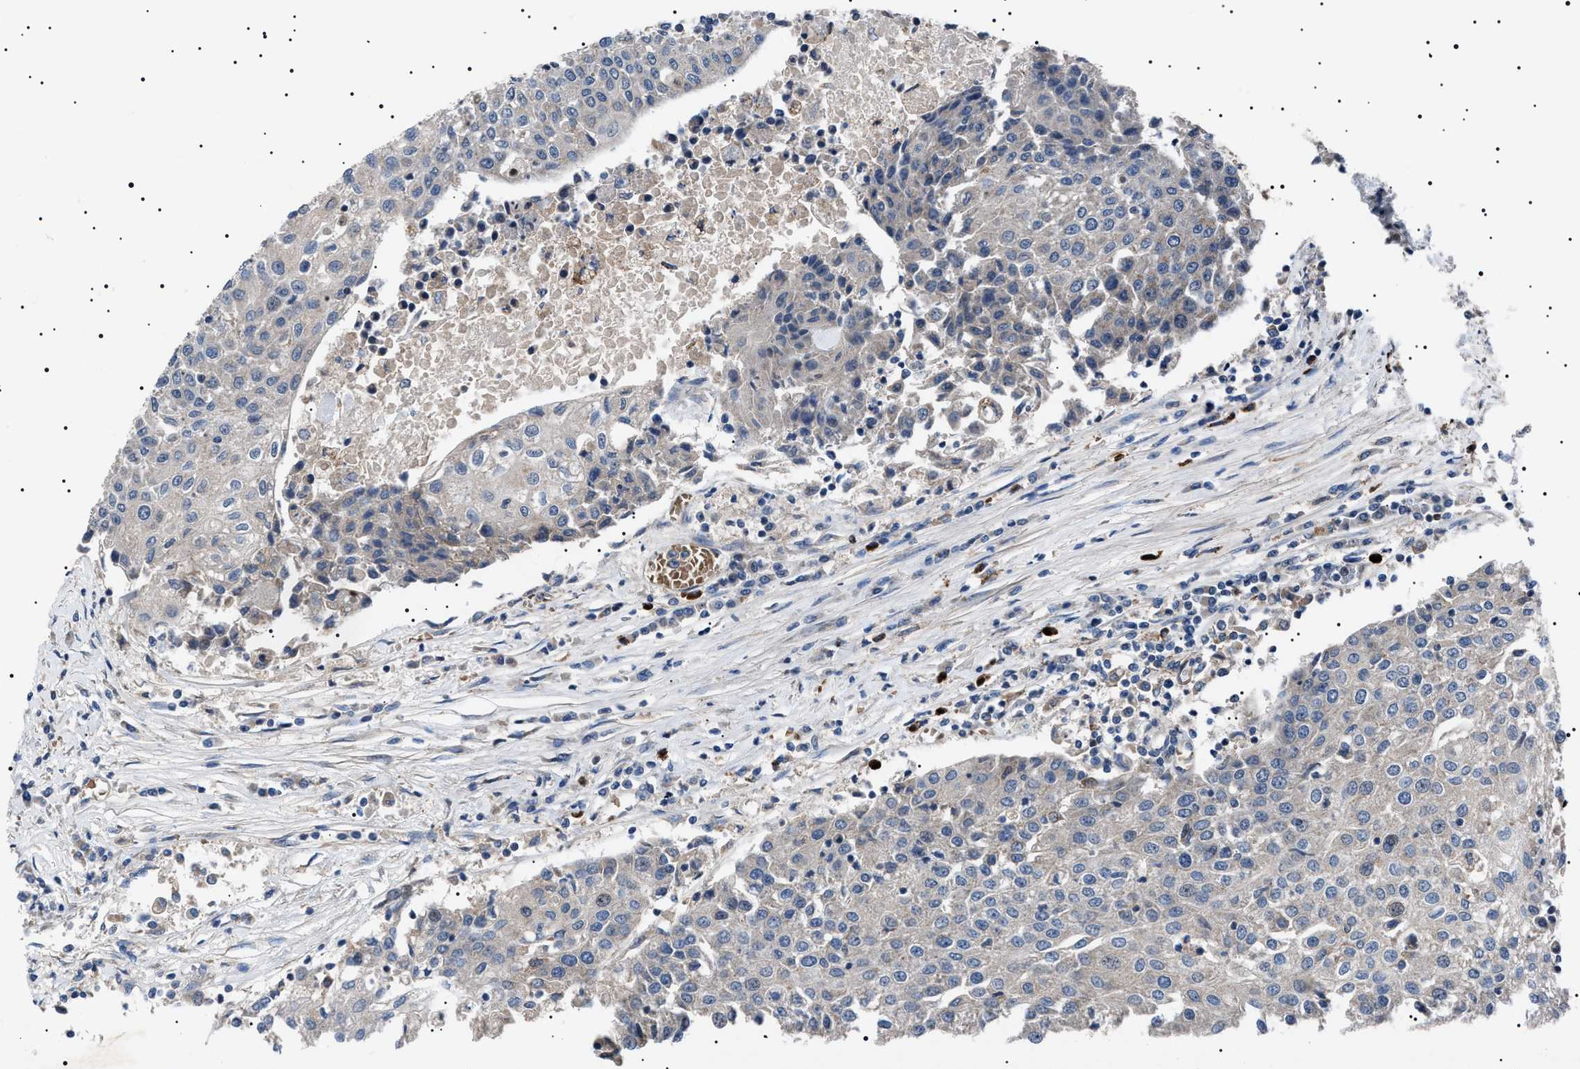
{"staining": {"intensity": "negative", "quantity": "none", "location": "none"}, "tissue": "urothelial cancer", "cell_type": "Tumor cells", "image_type": "cancer", "snomed": [{"axis": "morphology", "description": "Urothelial carcinoma, High grade"}, {"axis": "topography", "description": "Urinary bladder"}], "caption": "A histopathology image of urothelial cancer stained for a protein shows no brown staining in tumor cells. (IHC, brightfield microscopy, high magnification).", "gene": "PTRH1", "patient": {"sex": "female", "age": 85}}